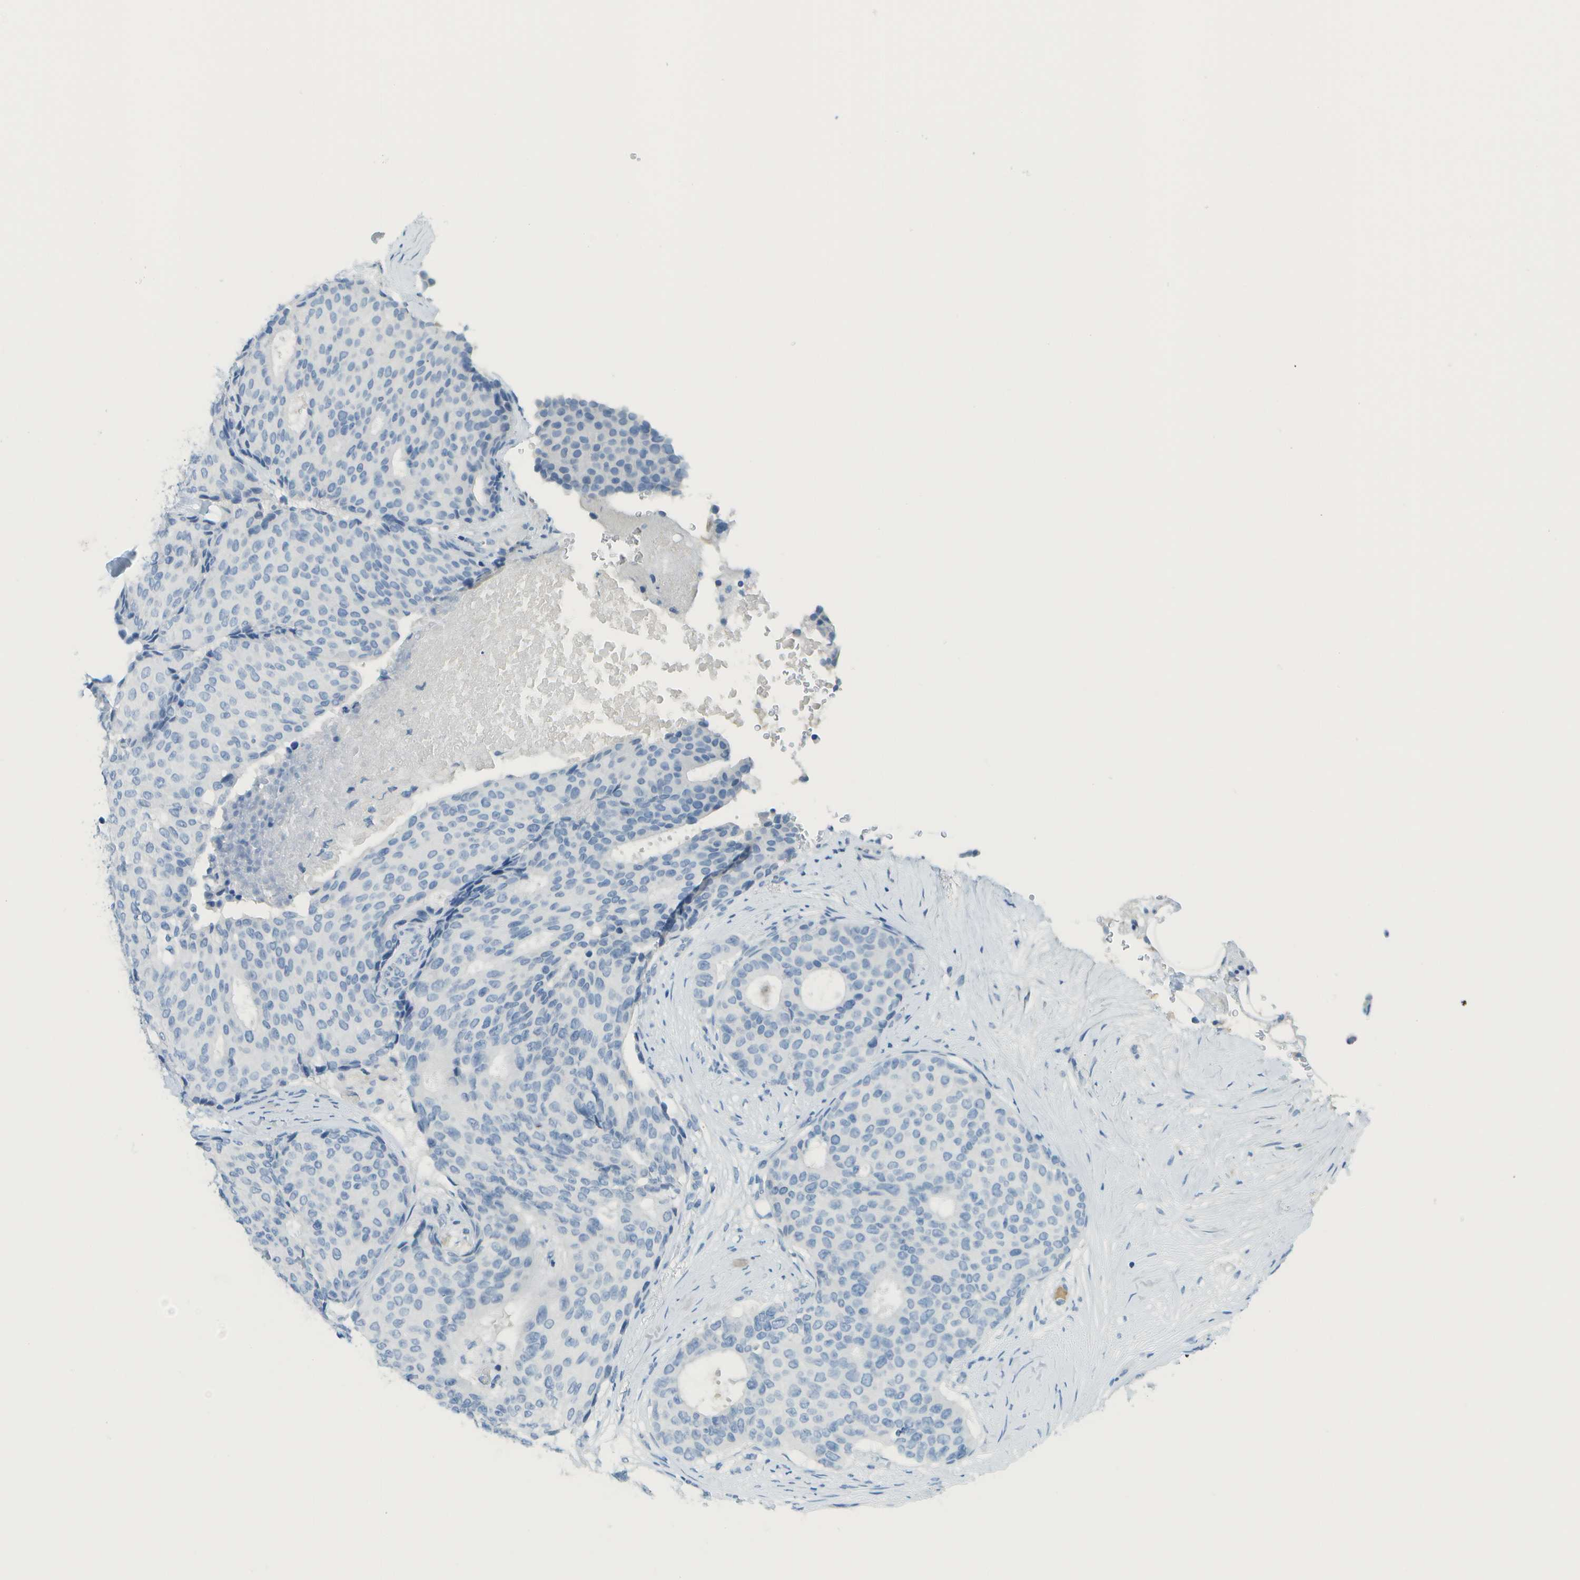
{"staining": {"intensity": "negative", "quantity": "none", "location": "none"}, "tissue": "breast cancer", "cell_type": "Tumor cells", "image_type": "cancer", "snomed": [{"axis": "morphology", "description": "Duct carcinoma"}, {"axis": "topography", "description": "Breast"}], "caption": "This is an immunohistochemistry histopathology image of human breast cancer (invasive ductal carcinoma). There is no positivity in tumor cells.", "gene": "C1S", "patient": {"sex": "female", "age": 75}}